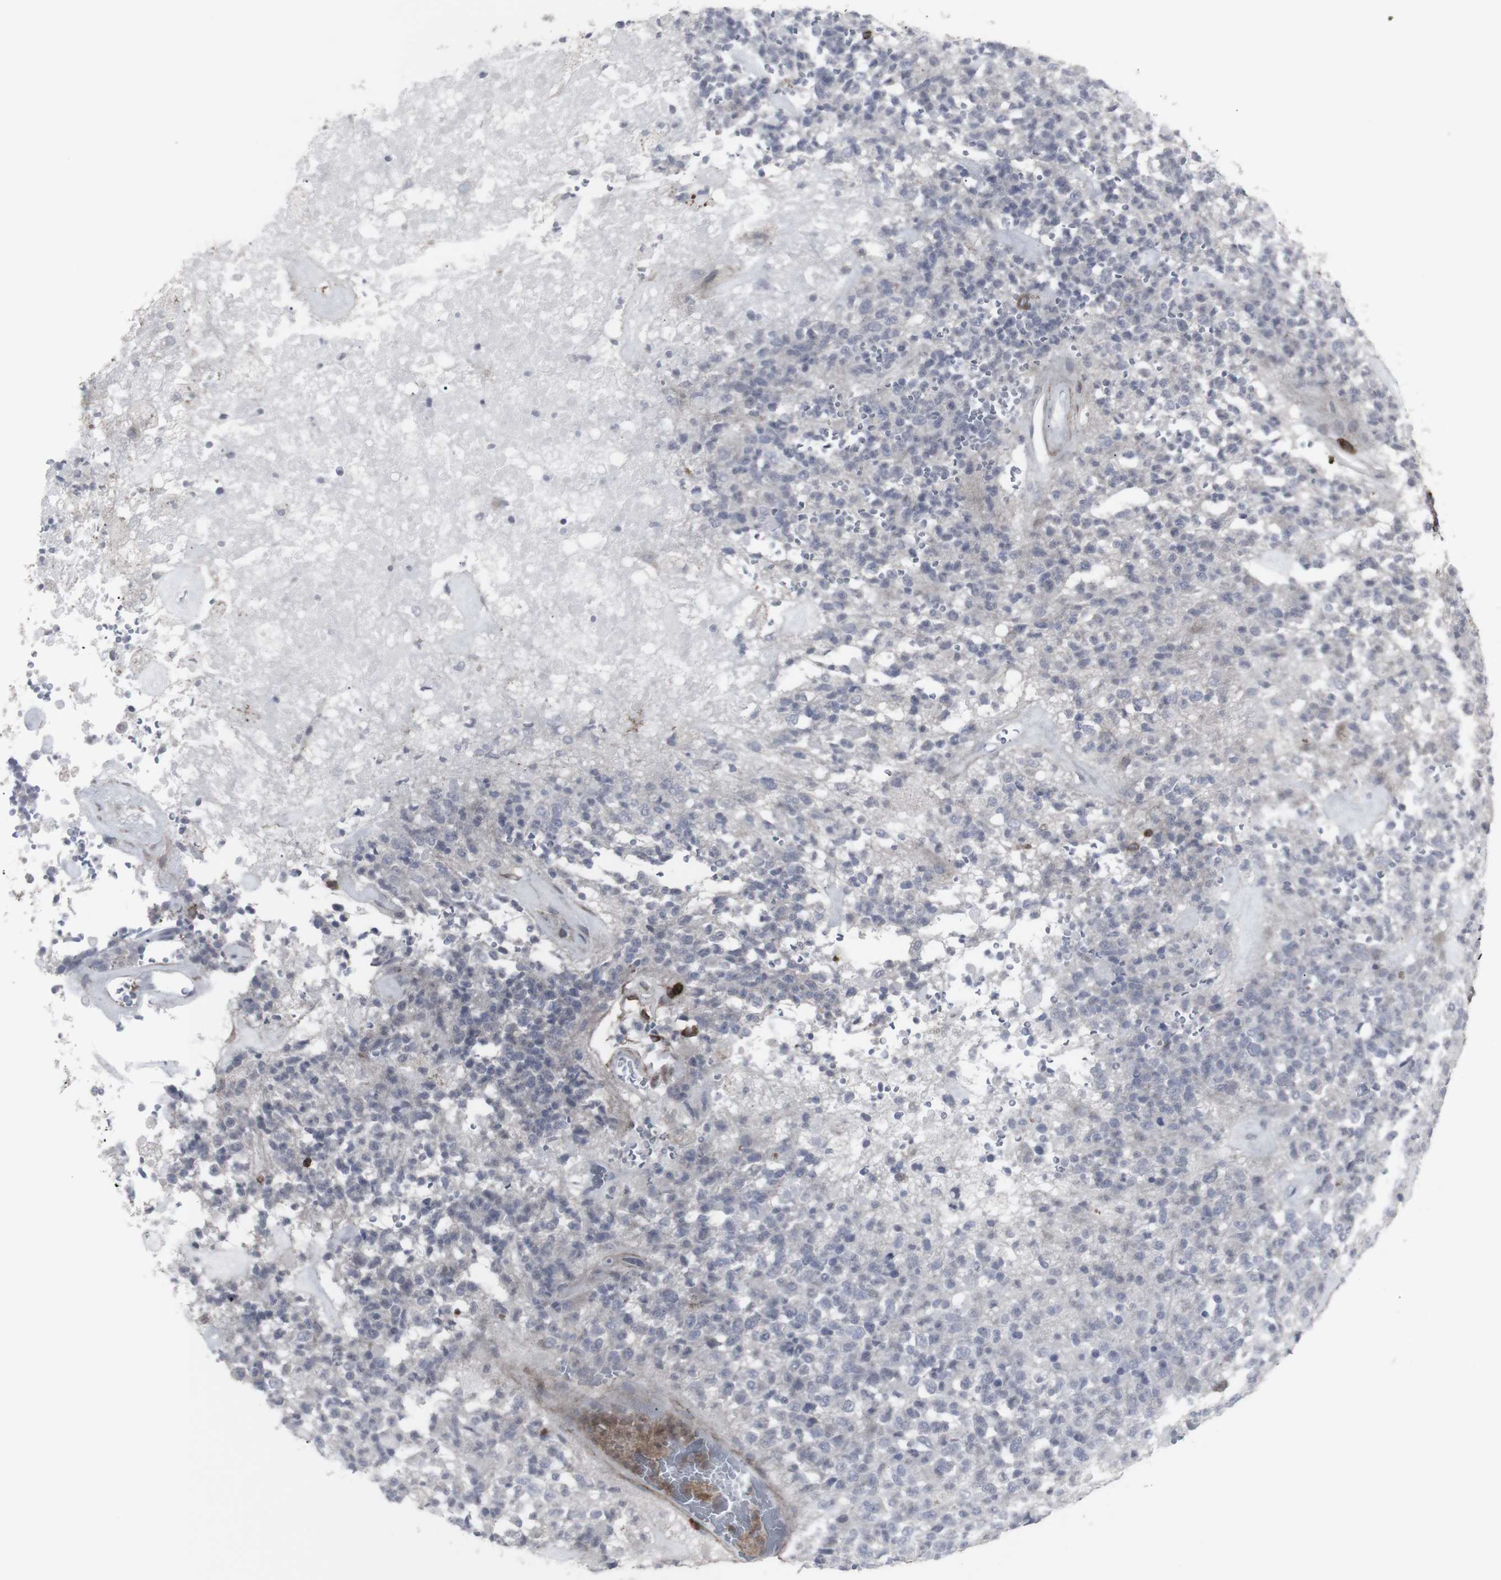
{"staining": {"intensity": "negative", "quantity": "none", "location": "none"}, "tissue": "glioma", "cell_type": "Tumor cells", "image_type": "cancer", "snomed": [{"axis": "morphology", "description": "Glioma, malignant, High grade"}, {"axis": "topography", "description": "pancreas cauda"}], "caption": "The micrograph displays no staining of tumor cells in glioma. (Immunohistochemistry (ihc), brightfield microscopy, high magnification).", "gene": "APOBEC2", "patient": {"sex": "male", "age": 60}}